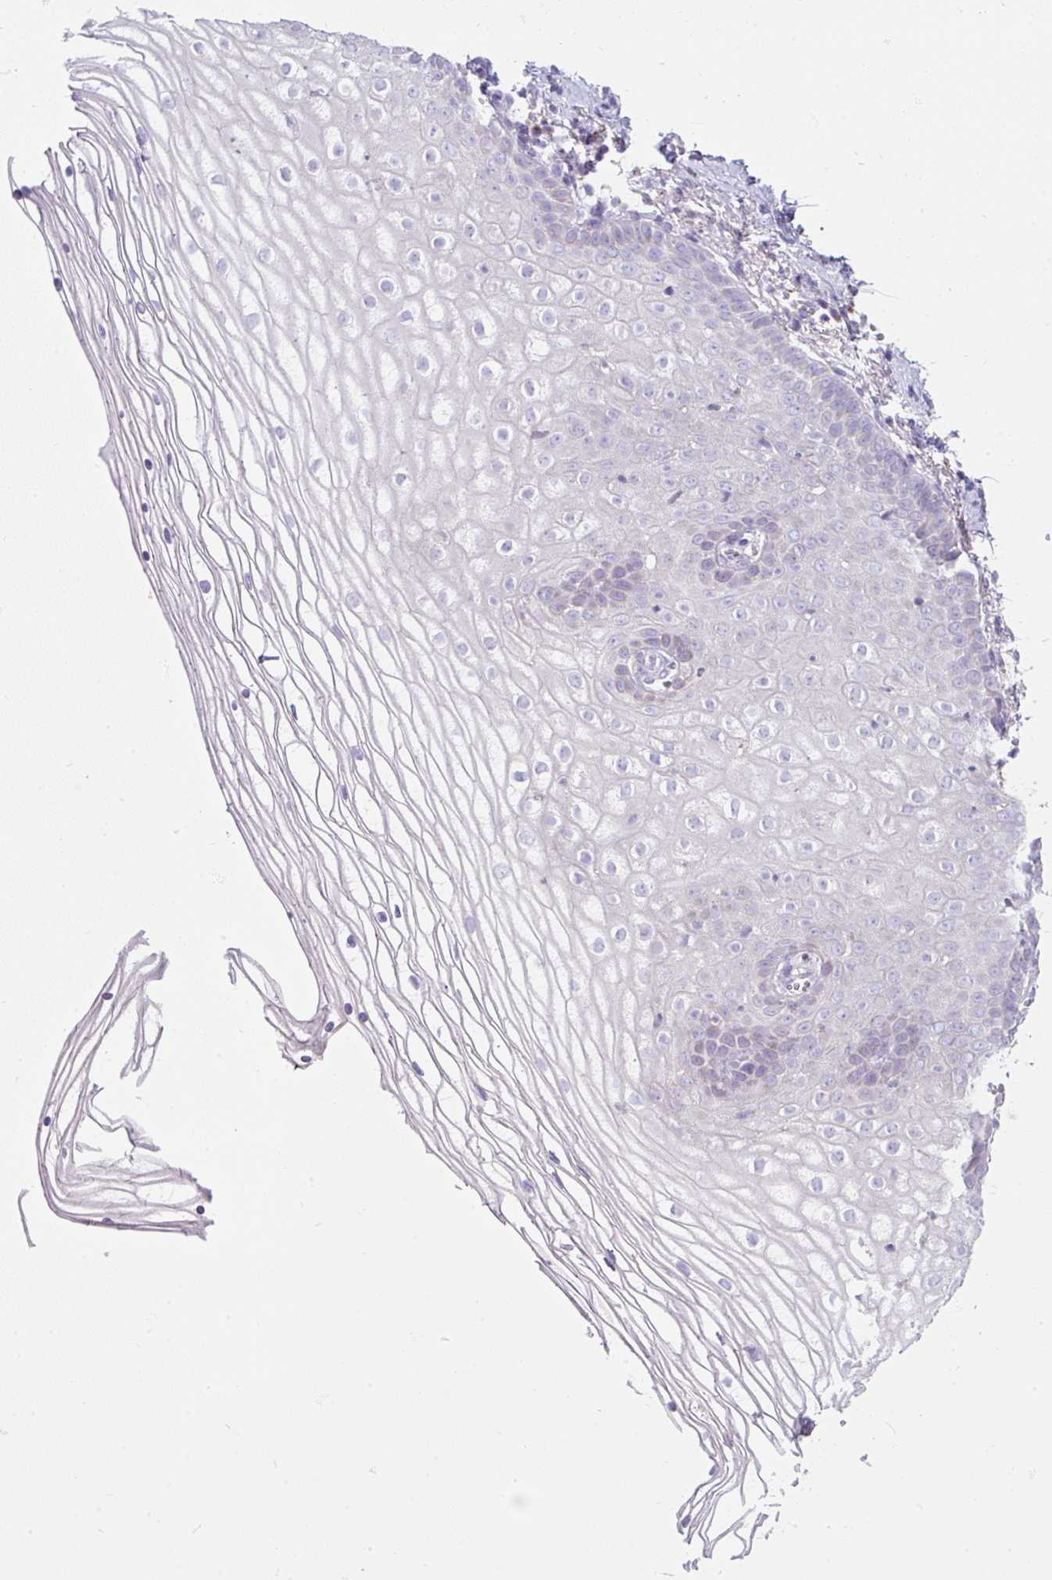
{"staining": {"intensity": "negative", "quantity": "none", "location": "none"}, "tissue": "vagina", "cell_type": "Squamous epithelial cells", "image_type": "normal", "snomed": [{"axis": "morphology", "description": "Normal tissue, NOS"}, {"axis": "topography", "description": "Vagina"}], "caption": "Immunohistochemistry of normal vagina displays no staining in squamous epithelial cells. Brightfield microscopy of immunohistochemistry (IHC) stained with DAB (brown) and hematoxylin (blue), captured at high magnification.", "gene": "SUSD5", "patient": {"sex": "female", "age": 56}}